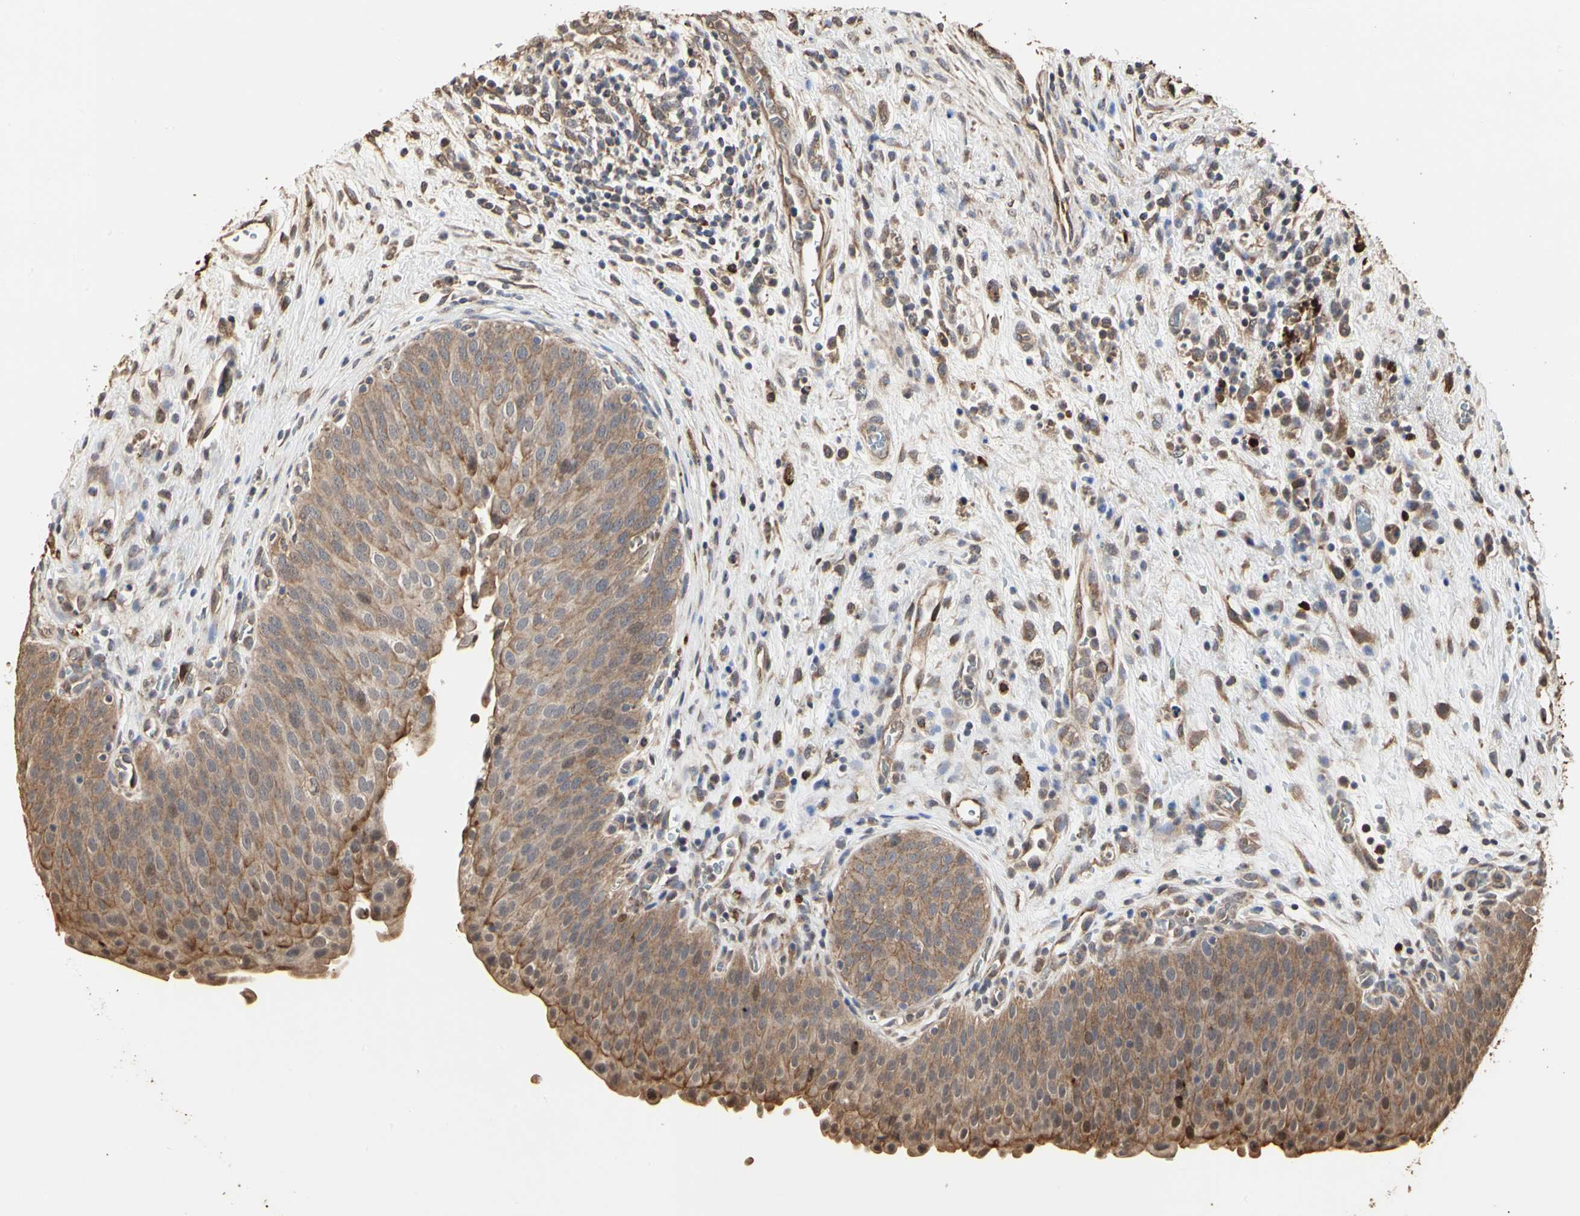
{"staining": {"intensity": "moderate", "quantity": ">75%", "location": "cytoplasmic/membranous"}, "tissue": "urinary bladder", "cell_type": "Urothelial cells", "image_type": "normal", "snomed": [{"axis": "morphology", "description": "Normal tissue, NOS"}, {"axis": "morphology", "description": "Dysplasia, NOS"}, {"axis": "topography", "description": "Urinary bladder"}], "caption": "Human urinary bladder stained for a protein (brown) demonstrates moderate cytoplasmic/membranous positive positivity in approximately >75% of urothelial cells.", "gene": "TAOK1", "patient": {"sex": "male", "age": 35}}